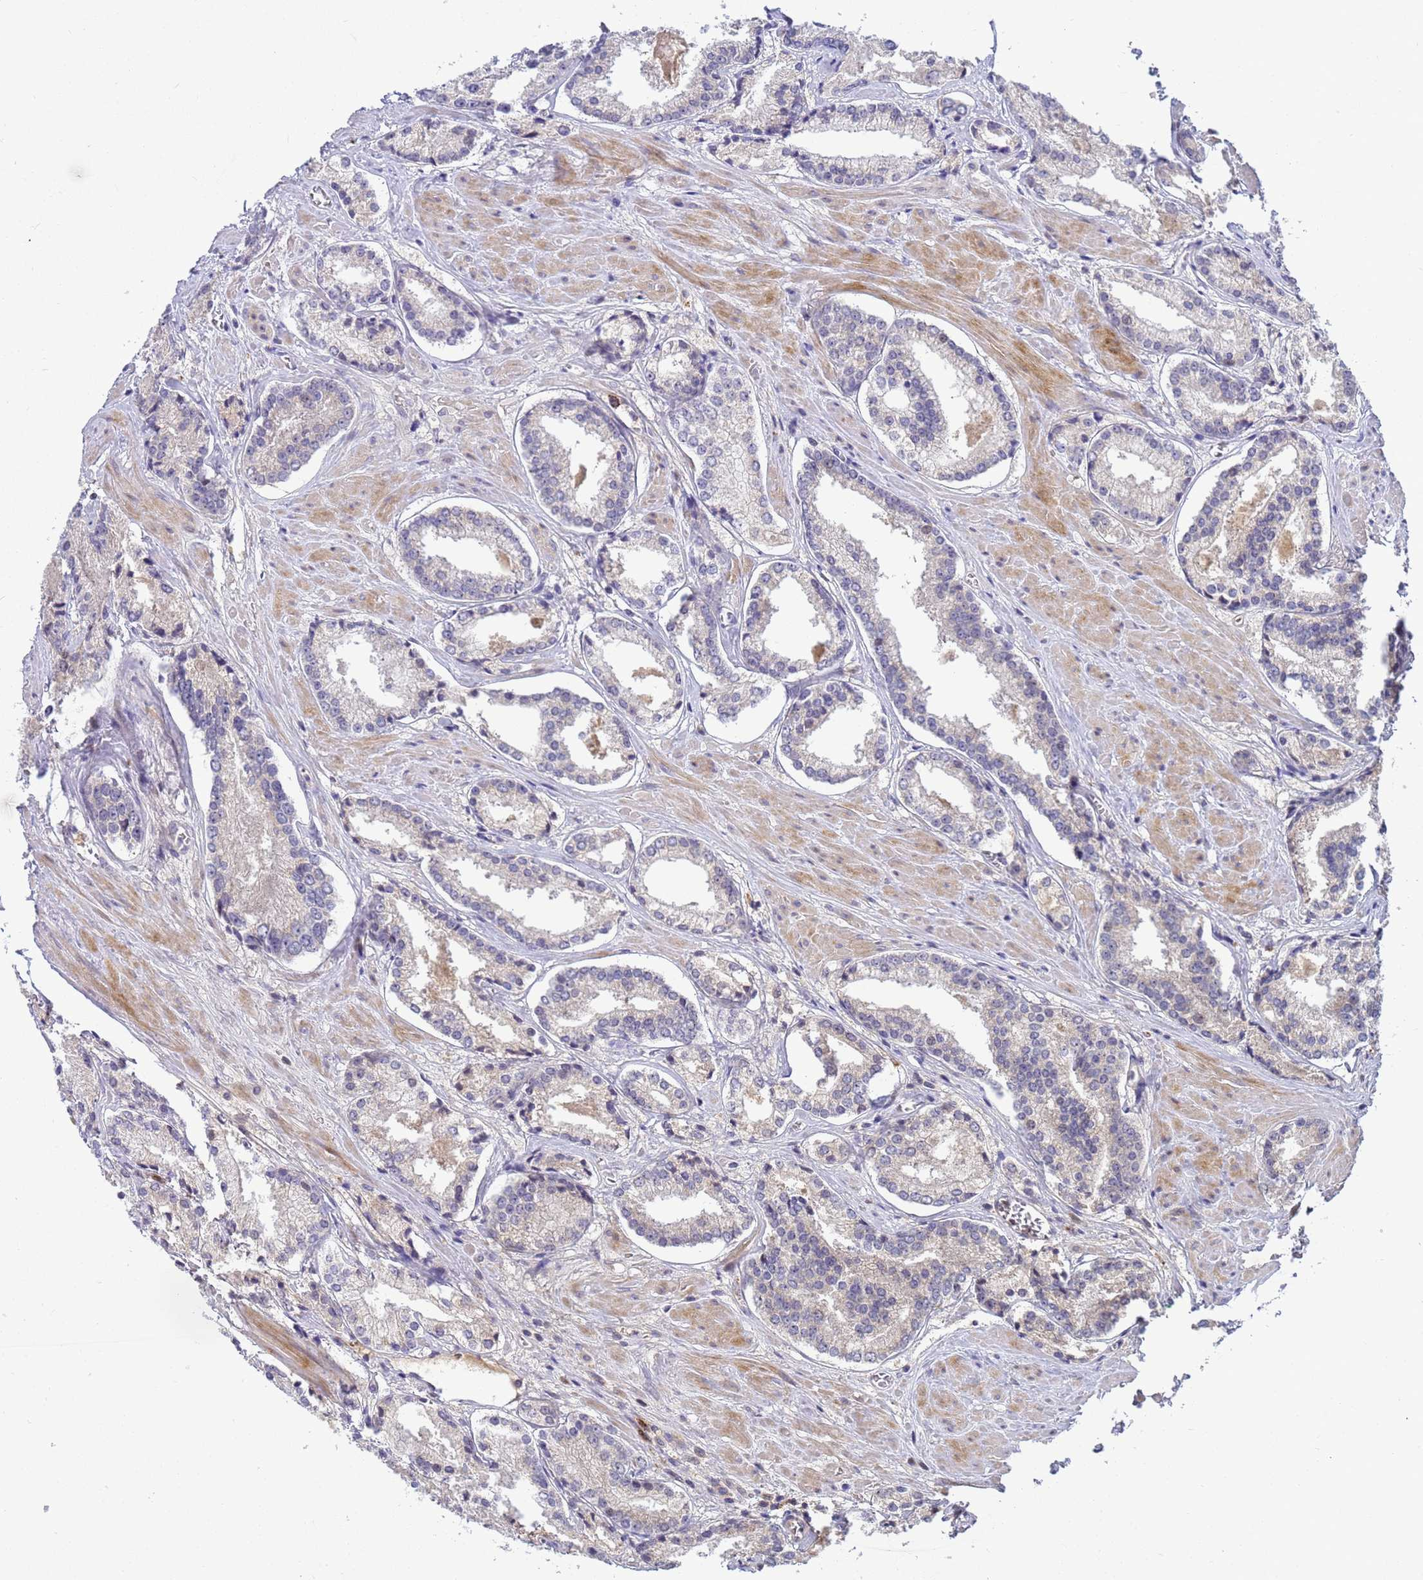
{"staining": {"intensity": "negative", "quantity": "none", "location": "none"}, "tissue": "prostate cancer", "cell_type": "Tumor cells", "image_type": "cancer", "snomed": [{"axis": "morphology", "description": "Adenocarcinoma, Low grade"}, {"axis": "topography", "description": "Prostate"}], "caption": "A high-resolution histopathology image shows immunohistochemistry staining of prostate cancer, which reveals no significant staining in tumor cells.", "gene": "TMEM74B", "patient": {"sex": "male", "age": 54}}